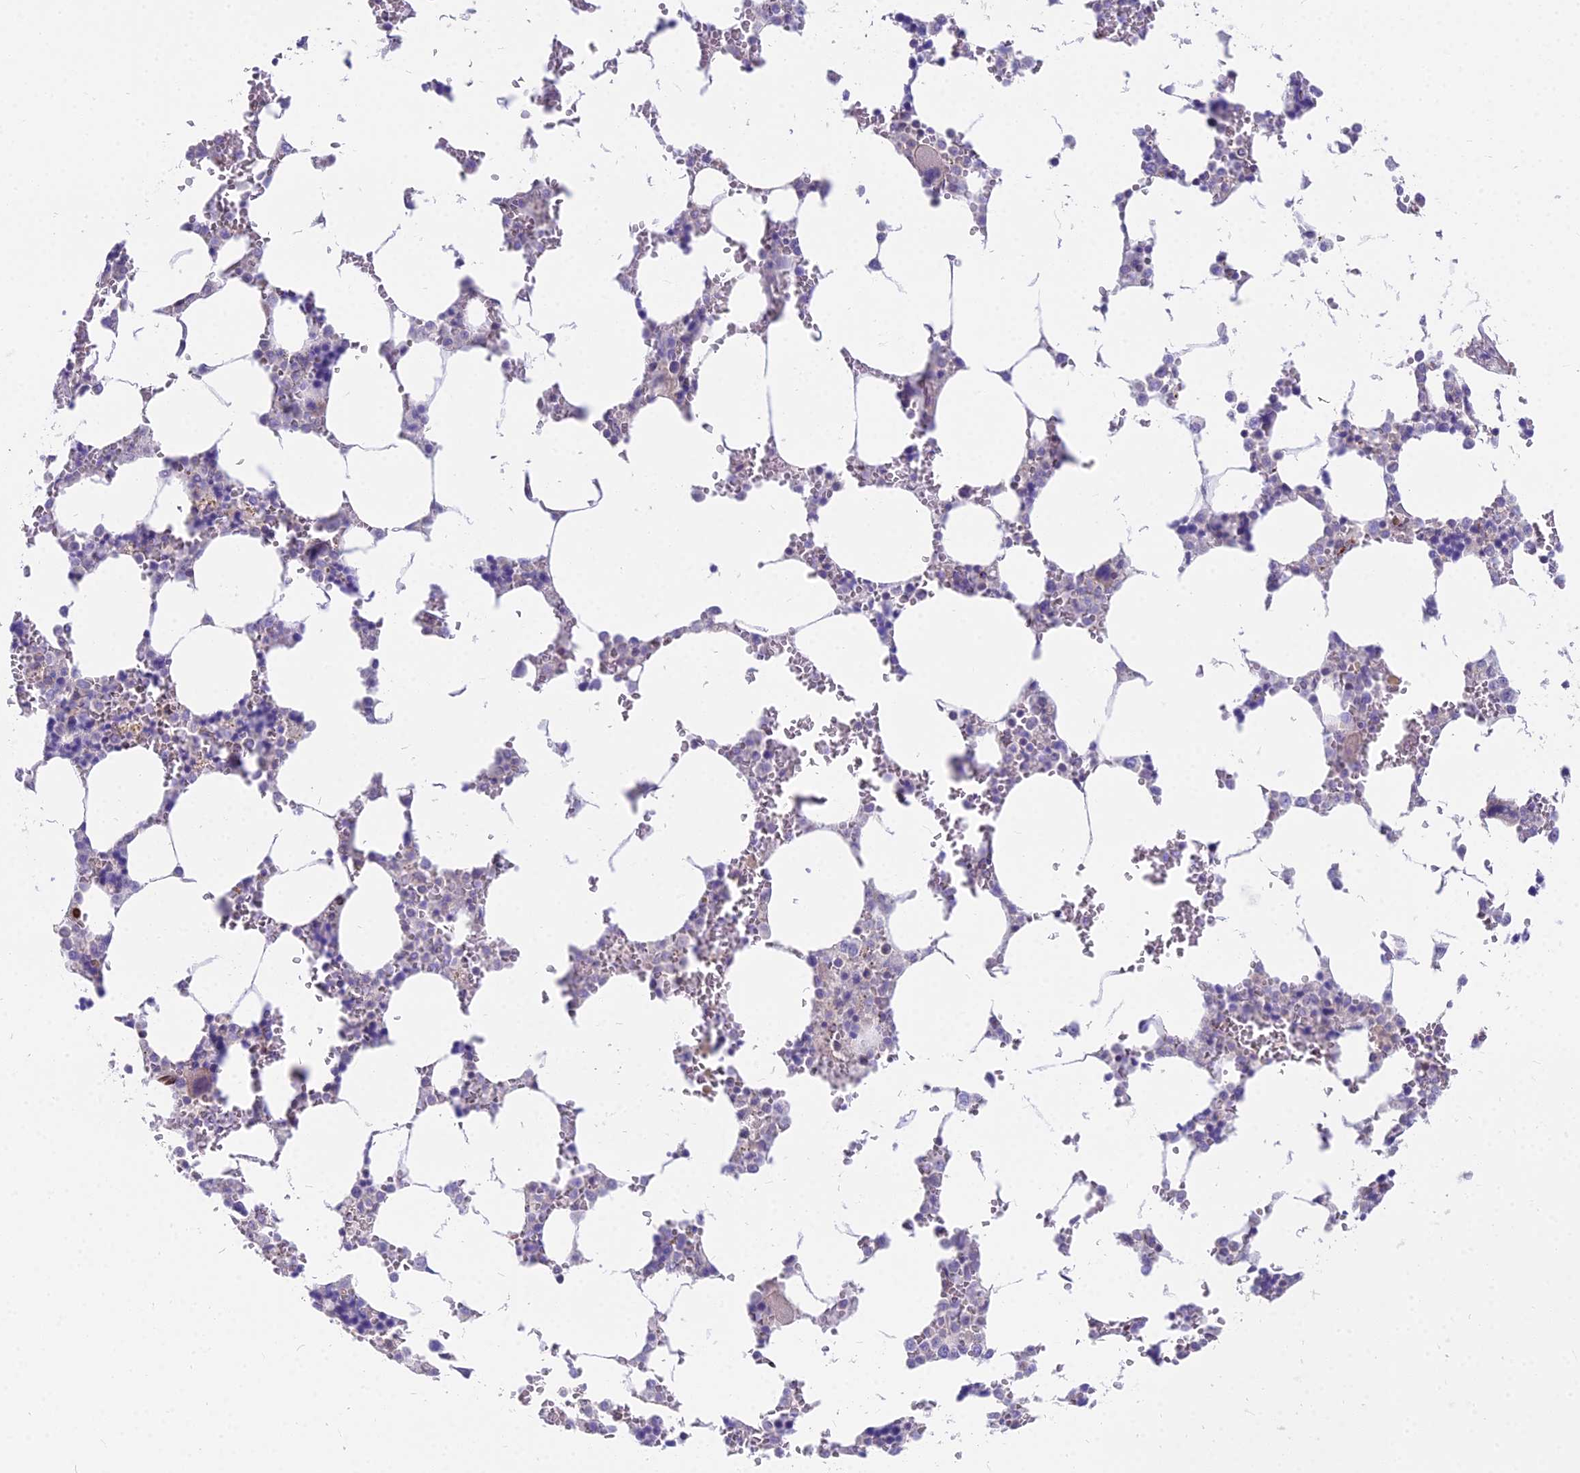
{"staining": {"intensity": "weak", "quantity": "<25%", "location": "cytoplasmic/membranous"}, "tissue": "bone marrow", "cell_type": "Hematopoietic cells", "image_type": "normal", "snomed": [{"axis": "morphology", "description": "Normal tissue, NOS"}, {"axis": "topography", "description": "Bone marrow"}], "caption": "This is an immunohistochemistry micrograph of benign bone marrow. There is no expression in hematopoietic cells.", "gene": "HLA", "patient": {"sex": "male", "age": 64}}